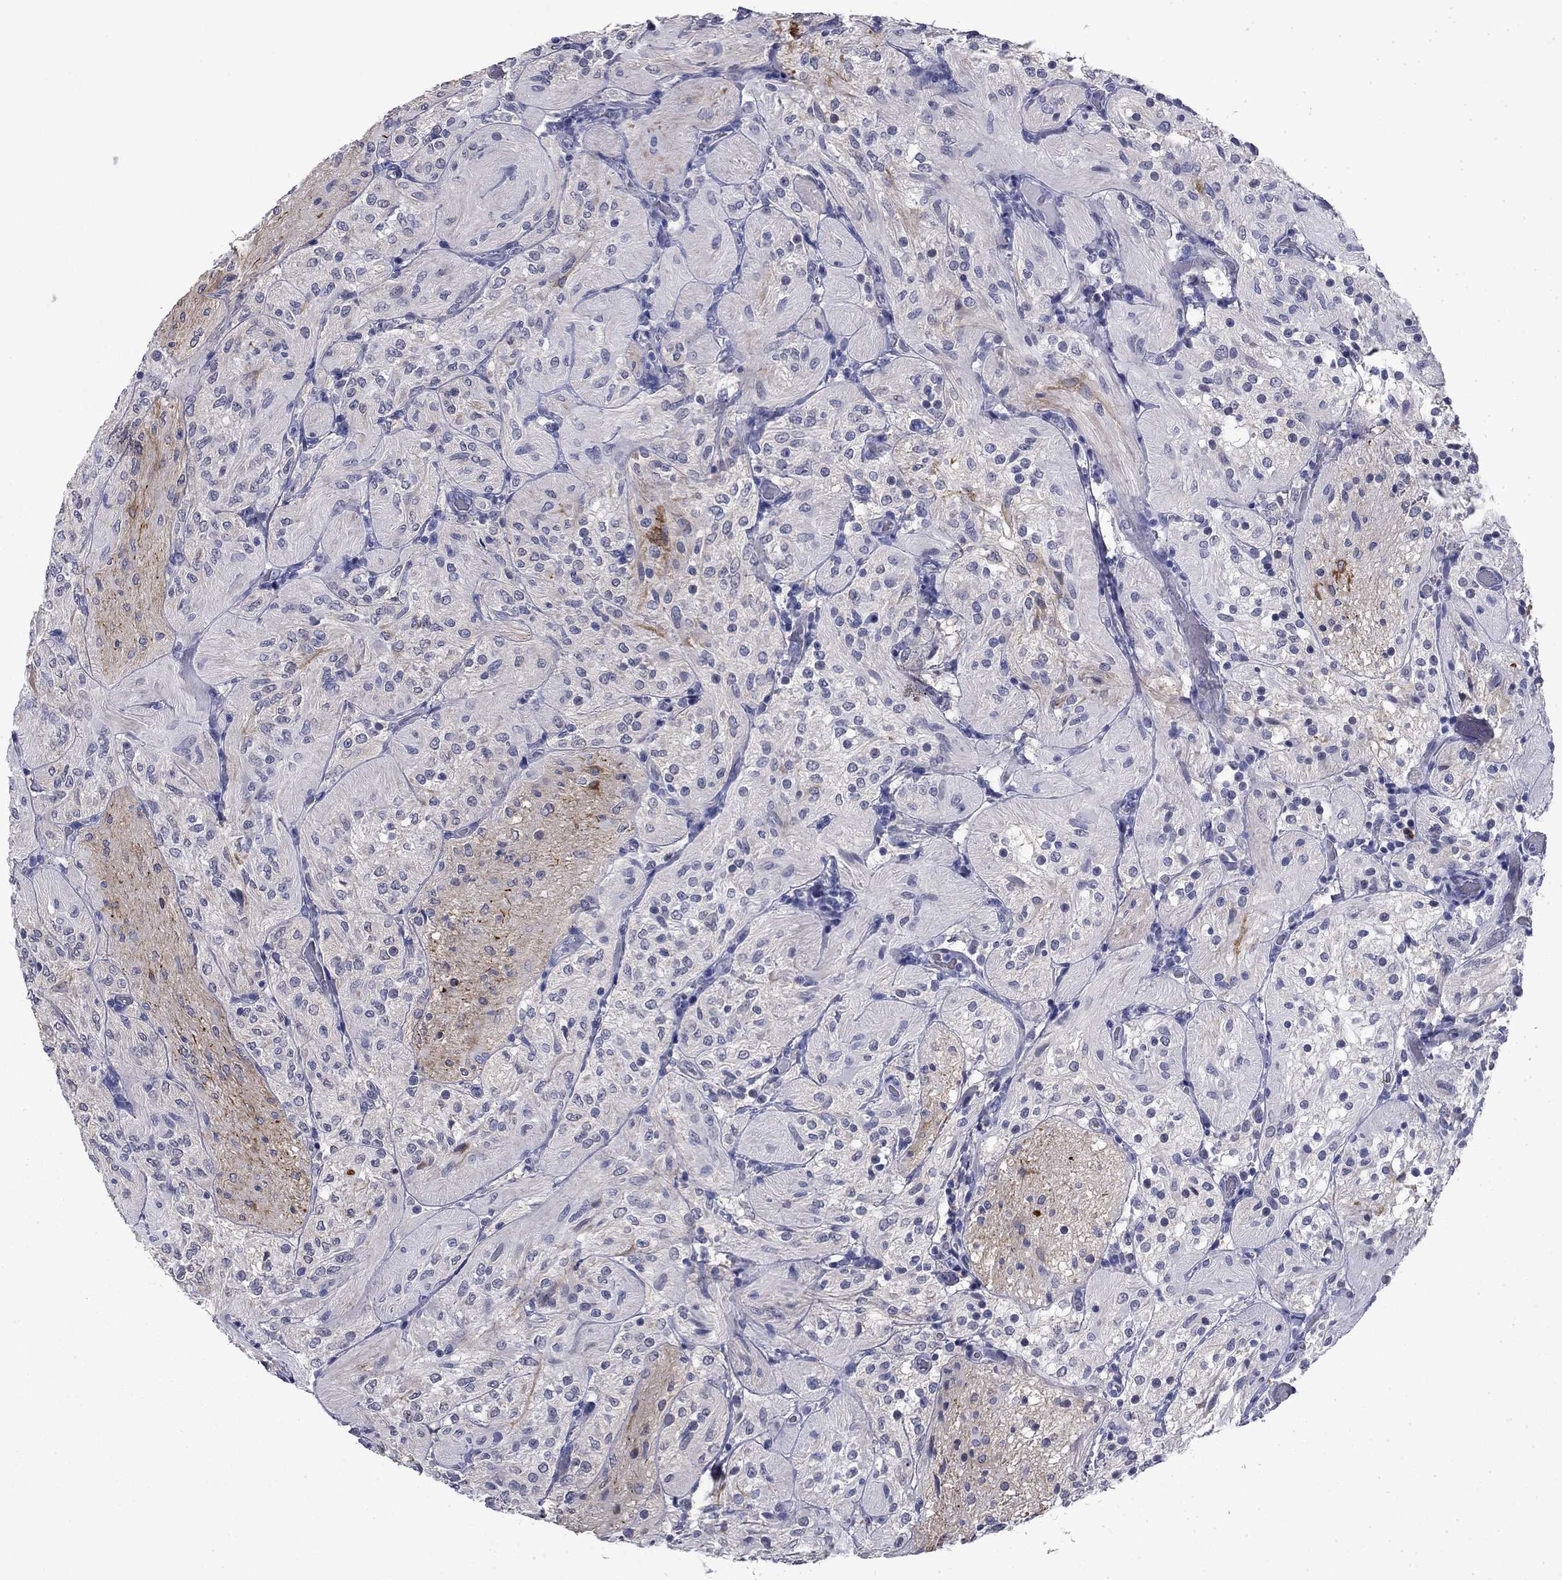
{"staining": {"intensity": "negative", "quantity": "none", "location": "none"}, "tissue": "glioma", "cell_type": "Tumor cells", "image_type": "cancer", "snomed": [{"axis": "morphology", "description": "Glioma, malignant, Low grade"}, {"axis": "topography", "description": "Brain"}], "caption": "DAB (3,3'-diaminobenzidine) immunohistochemical staining of malignant low-grade glioma shows no significant expression in tumor cells.", "gene": "BCL2L14", "patient": {"sex": "male", "age": 3}}